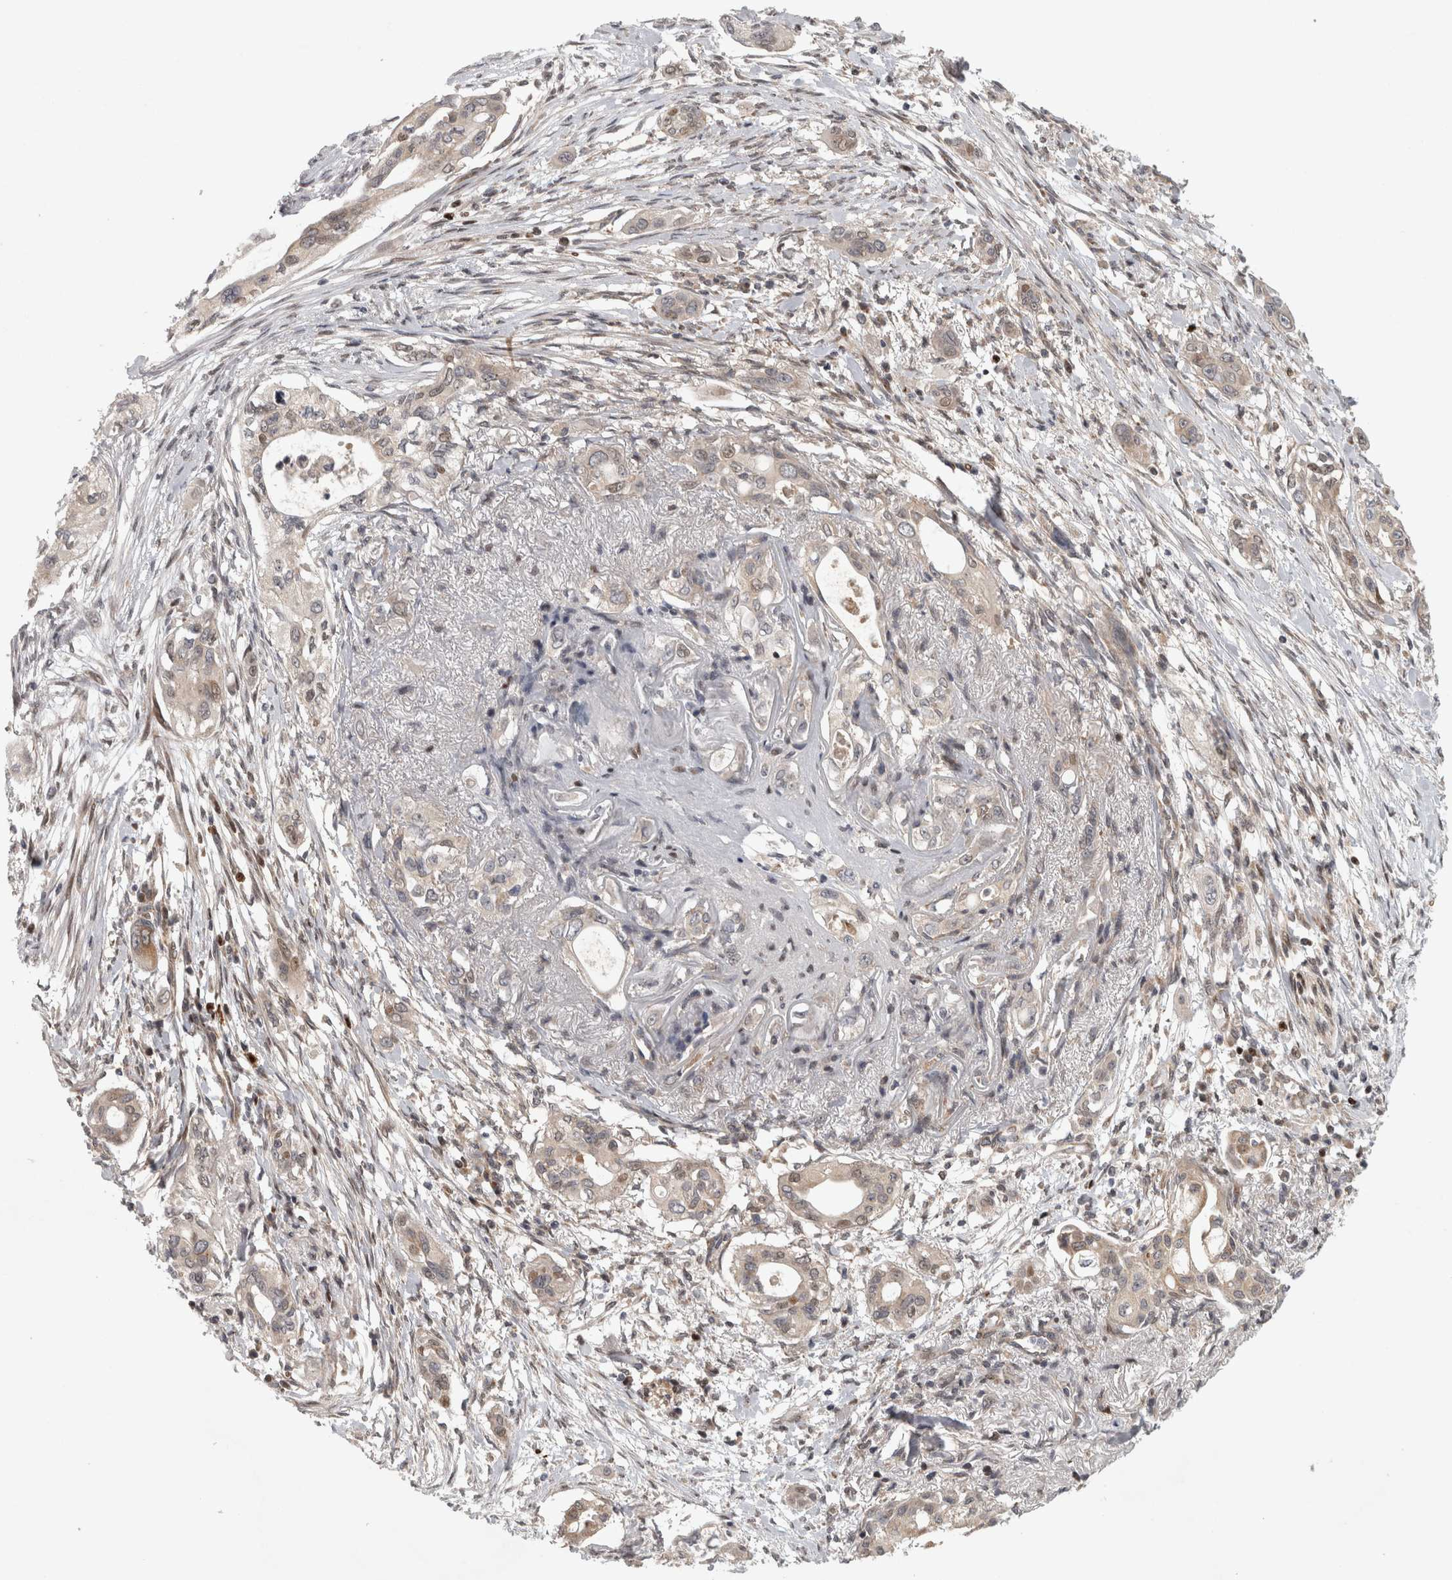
{"staining": {"intensity": "weak", "quantity": "25%-75%", "location": "cytoplasmic/membranous,nuclear"}, "tissue": "pancreatic cancer", "cell_type": "Tumor cells", "image_type": "cancer", "snomed": [{"axis": "morphology", "description": "Adenocarcinoma, NOS"}, {"axis": "topography", "description": "Pancreas"}], "caption": "Human adenocarcinoma (pancreatic) stained for a protein (brown) demonstrates weak cytoplasmic/membranous and nuclear positive expression in approximately 25%-75% of tumor cells.", "gene": "KDM8", "patient": {"sex": "female", "age": 60}}